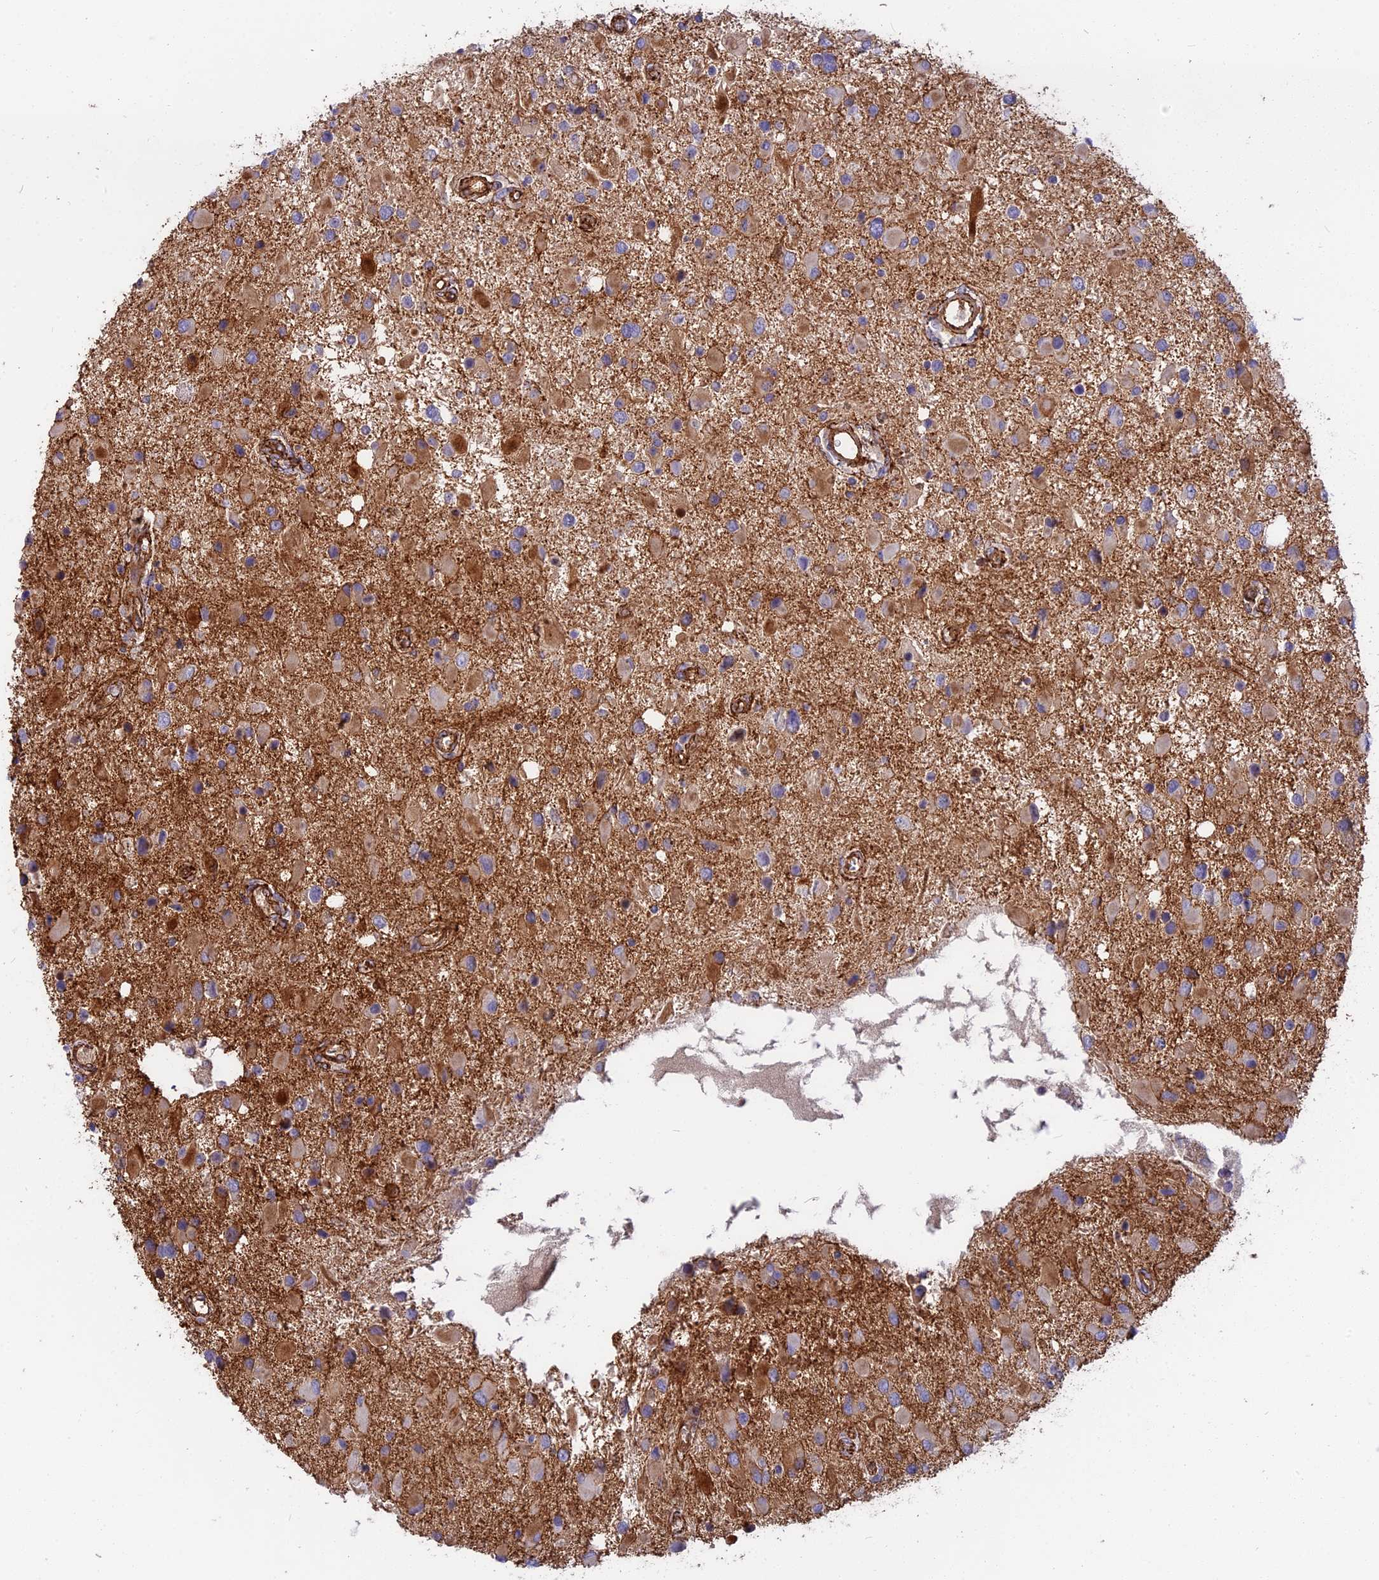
{"staining": {"intensity": "moderate", "quantity": "<25%", "location": "cytoplasmic/membranous"}, "tissue": "glioma", "cell_type": "Tumor cells", "image_type": "cancer", "snomed": [{"axis": "morphology", "description": "Glioma, malignant, High grade"}, {"axis": "topography", "description": "Brain"}], "caption": "The image demonstrates staining of glioma, revealing moderate cytoplasmic/membranous protein staining (brown color) within tumor cells. The protein is stained brown, and the nuclei are stained in blue (DAB (3,3'-diaminobenzidine) IHC with brightfield microscopy, high magnification).", "gene": "CNBD2", "patient": {"sex": "male", "age": 53}}